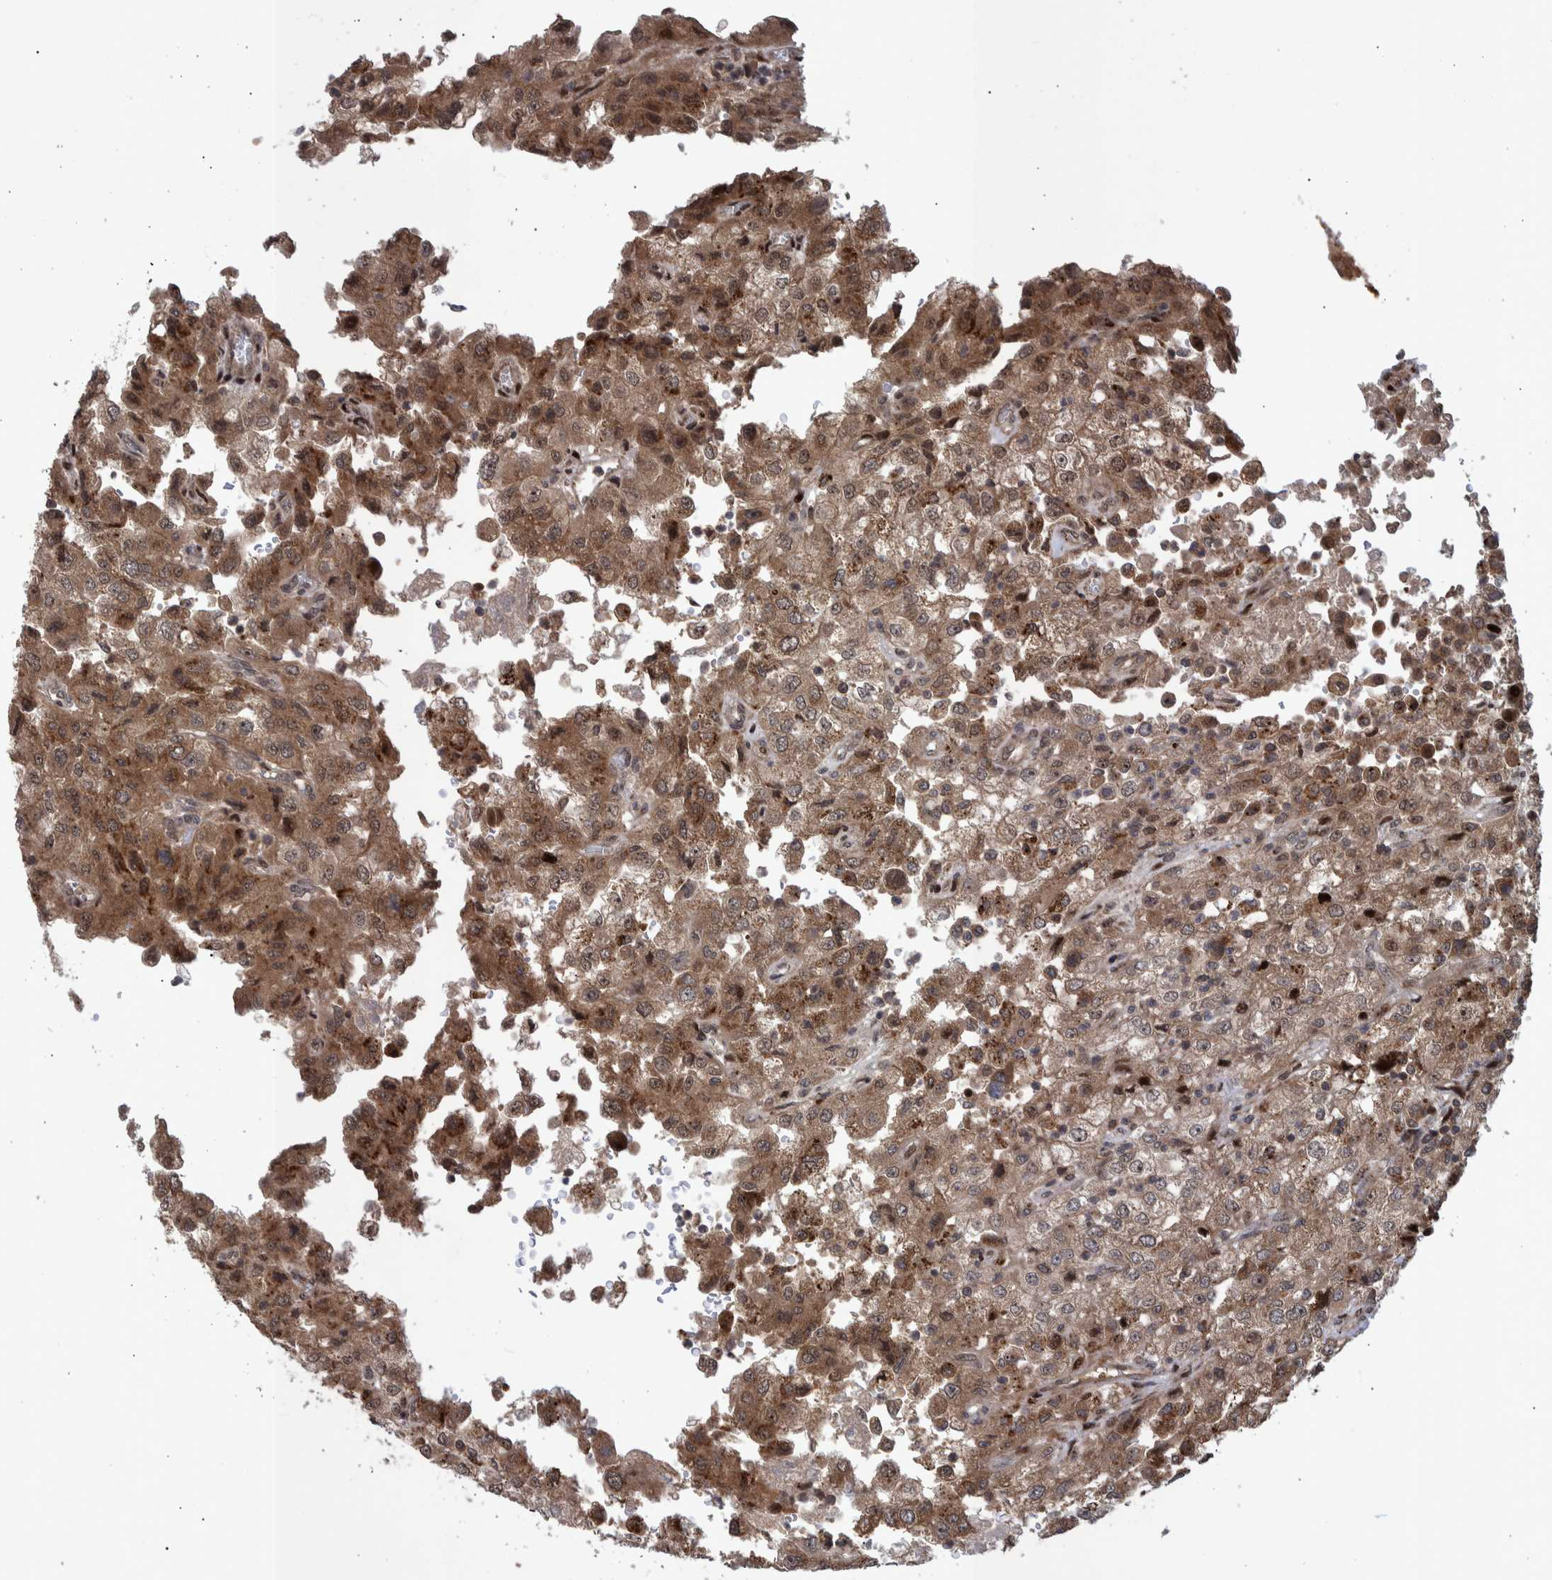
{"staining": {"intensity": "moderate", "quantity": ">75%", "location": "cytoplasmic/membranous"}, "tissue": "renal cancer", "cell_type": "Tumor cells", "image_type": "cancer", "snomed": [{"axis": "morphology", "description": "Adenocarcinoma, NOS"}, {"axis": "topography", "description": "Kidney"}], "caption": "High-power microscopy captured an immunohistochemistry photomicrograph of renal adenocarcinoma, revealing moderate cytoplasmic/membranous expression in about >75% of tumor cells. The staining is performed using DAB (3,3'-diaminobenzidine) brown chromogen to label protein expression. The nuclei are counter-stained blue using hematoxylin.", "gene": "SHISA6", "patient": {"sex": "female", "age": 54}}